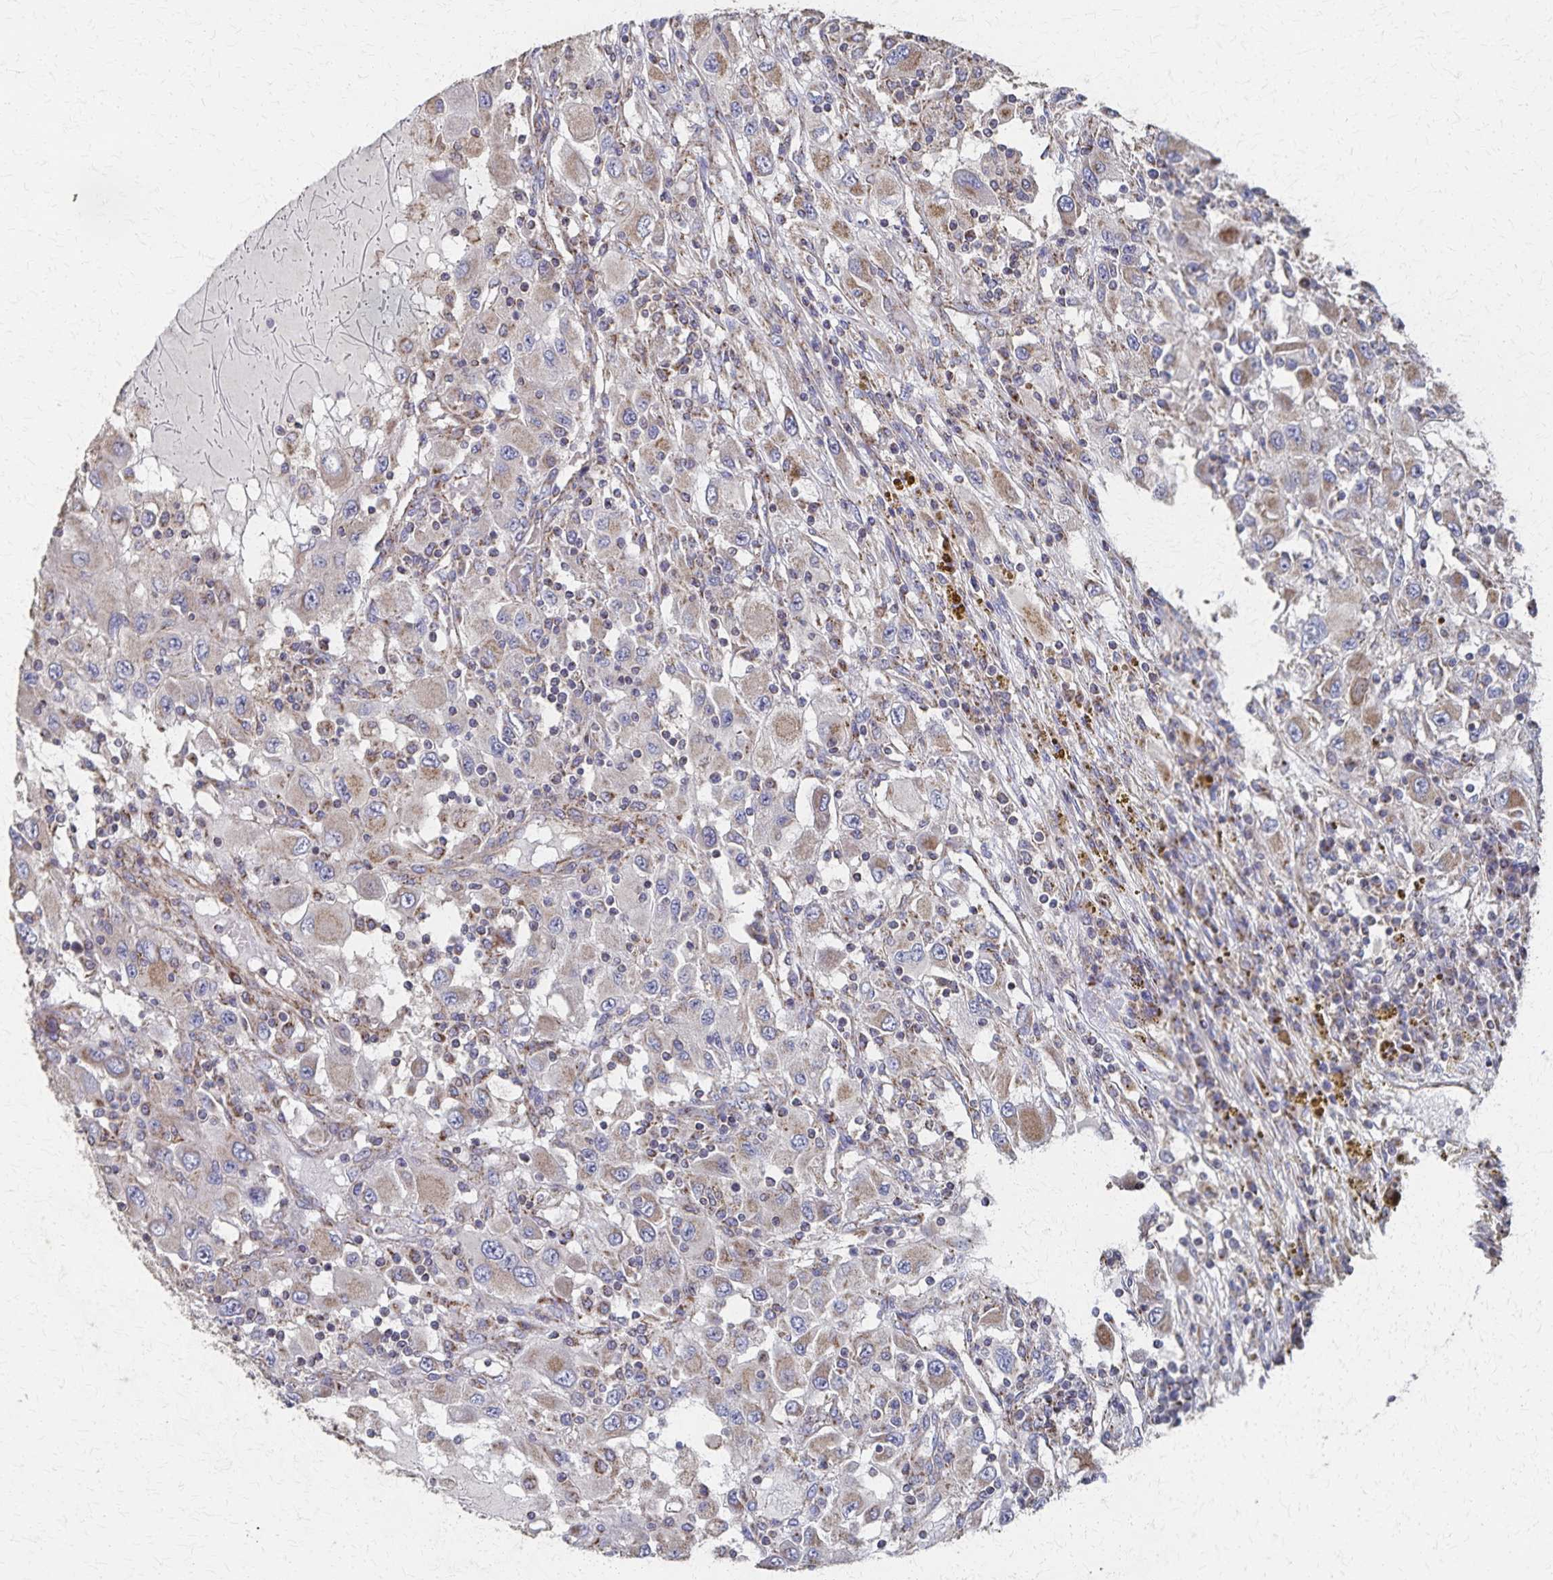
{"staining": {"intensity": "weak", "quantity": "25%-75%", "location": "cytoplasmic/membranous"}, "tissue": "renal cancer", "cell_type": "Tumor cells", "image_type": "cancer", "snomed": [{"axis": "morphology", "description": "Adenocarcinoma, NOS"}, {"axis": "topography", "description": "Kidney"}], "caption": "Renal cancer stained for a protein (brown) displays weak cytoplasmic/membranous positive staining in about 25%-75% of tumor cells.", "gene": "PGAP2", "patient": {"sex": "female", "age": 67}}